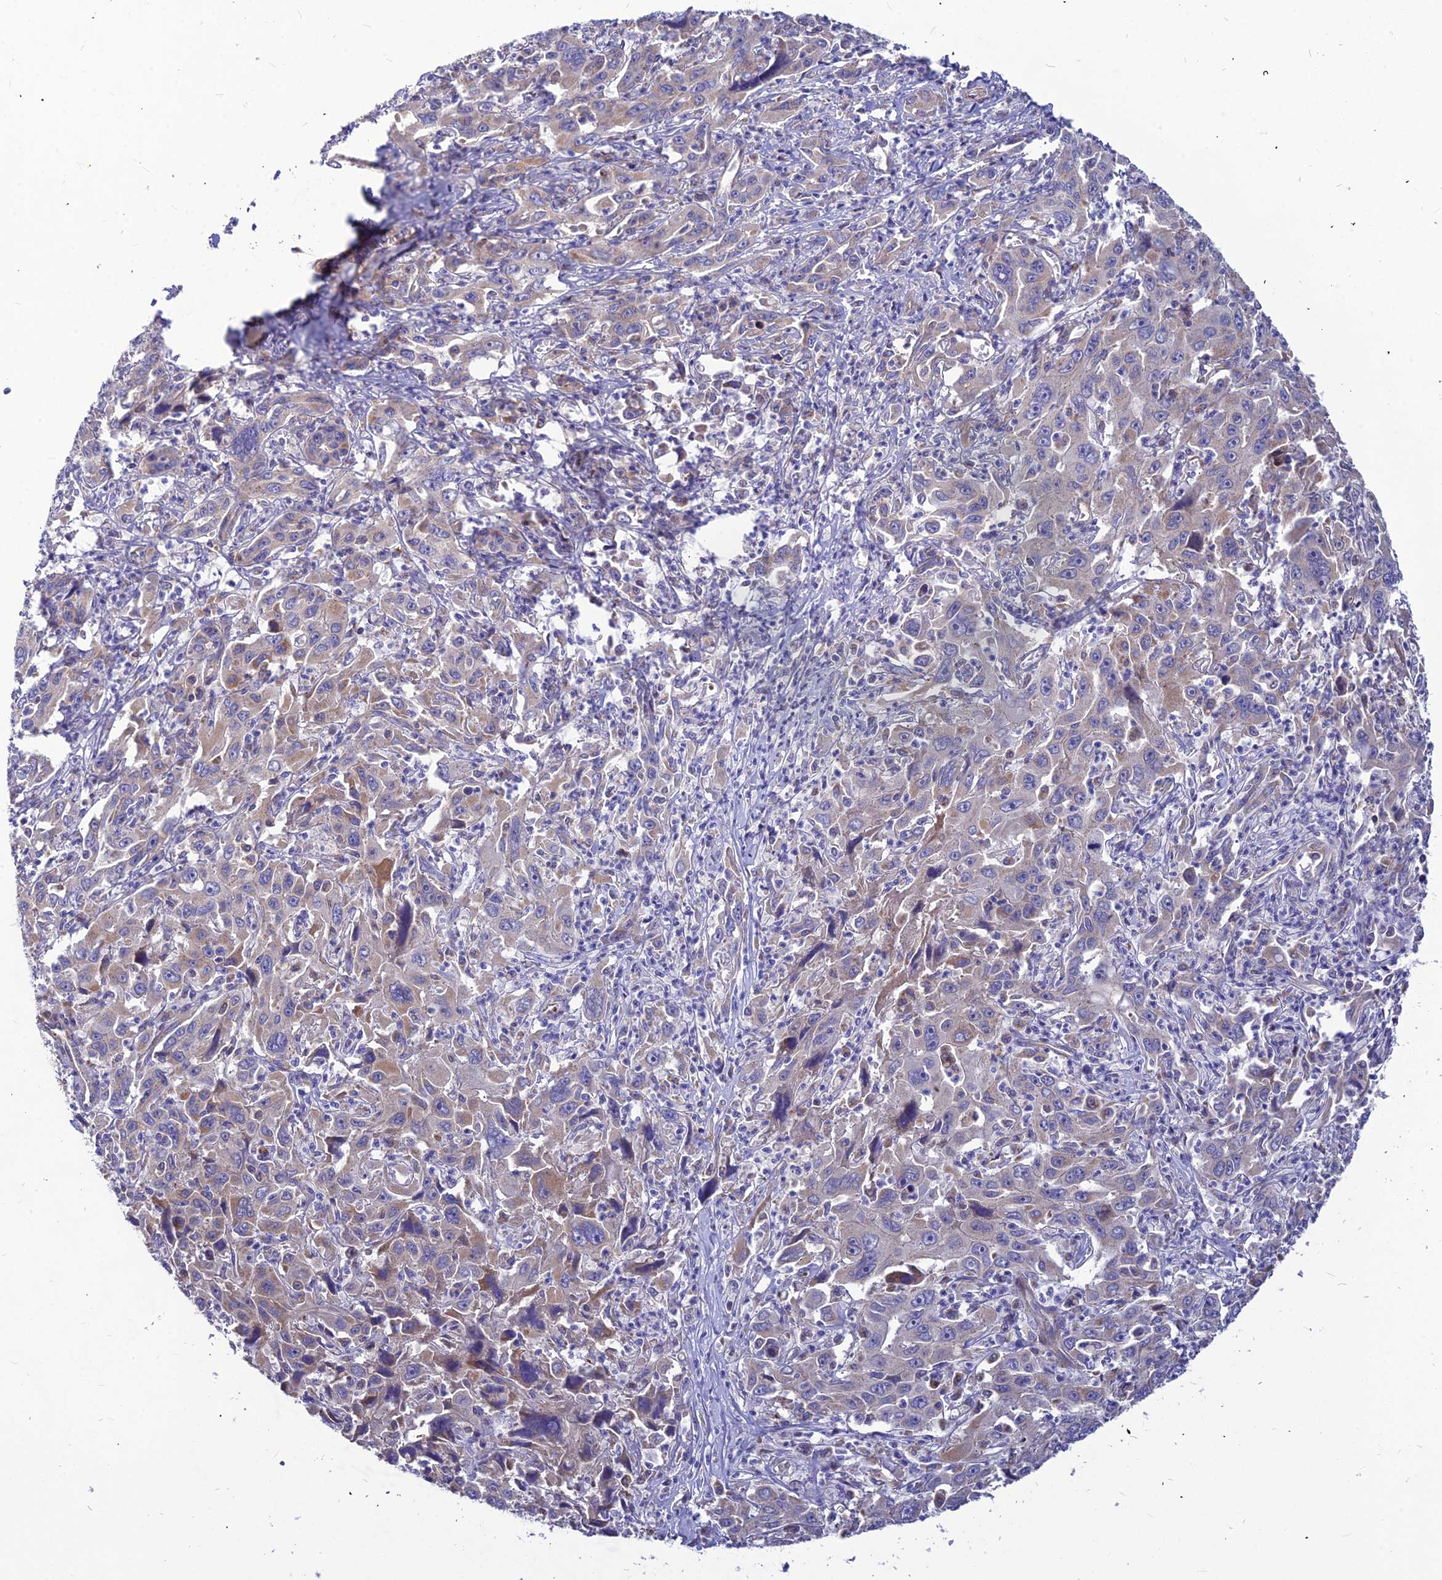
{"staining": {"intensity": "weak", "quantity": "<25%", "location": "cytoplasmic/membranous"}, "tissue": "liver cancer", "cell_type": "Tumor cells", "image_type": "cancer", "snomed": [{"axis": "morphology", "description": "Carcinoma, Hepatocellular, NOS"}, {"axis": "topography", "description": "Liver"}], "caption": "This is an IHC micrograph of human hepatocellular carcinoma (liver). There is no expression in tumor cells.", "gene": "ASPHD1", "patient": {"sex": "male", "age": 63}}